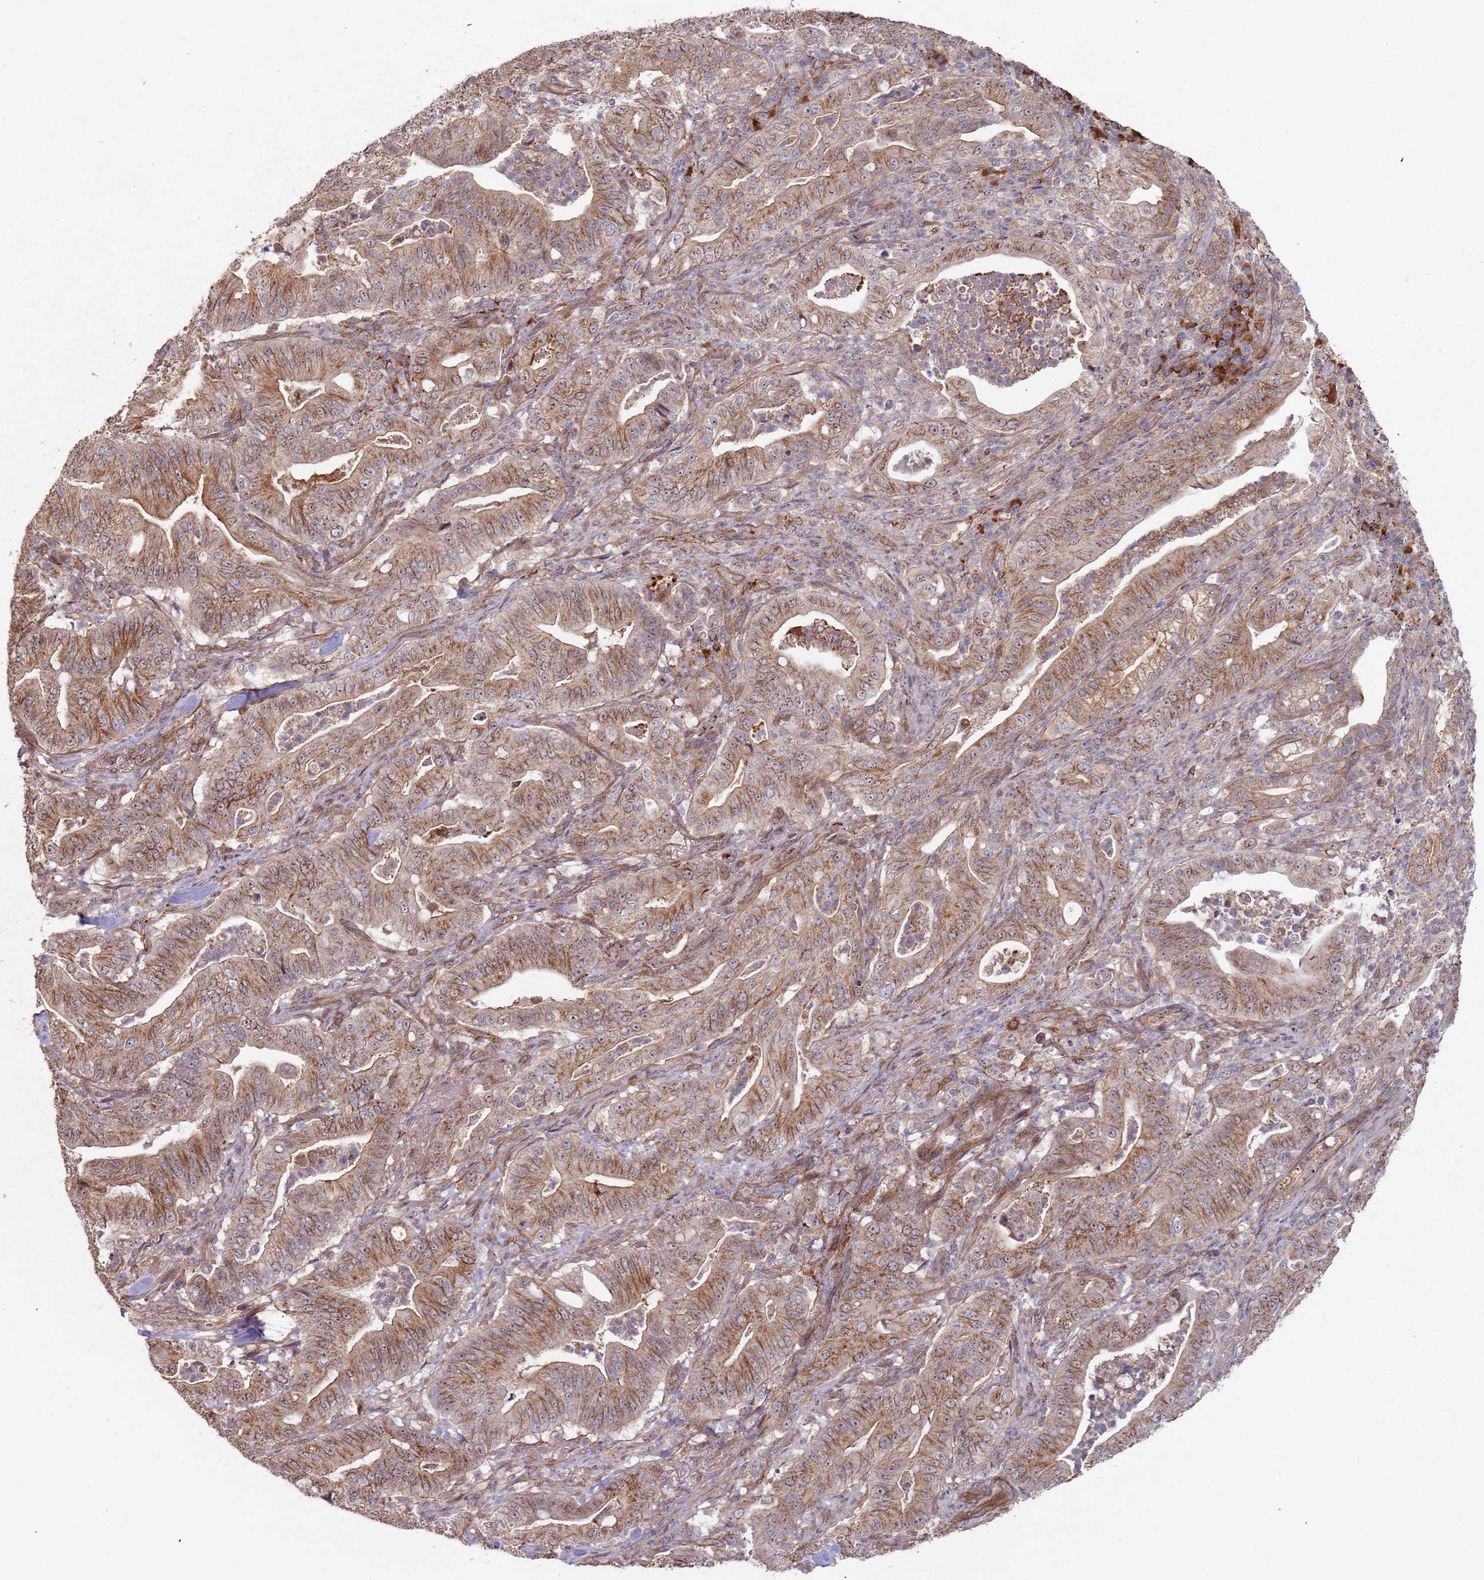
{"staining": {"intensity": "moderate", "quantity": ">75%", "location": "cytoplasmic/membranous"}, "tissue": "pancreatic cancer", "cell_type": "Tumor cells", "image_type": "cancer", "snomed": [{"axis": "morphology", "description": "Adenocarcinoma, NOS"}, {"axis": "topography", "description": "Pancreas"}], "caption": "A photomicrograph showing moderate cytoplasmic/membranous expression in approximately >75% of tumor cells in pancreatic cancer, as visualized by brown immunohistochemical staining.", "gene": "KANSL1L", "patient": {"sex": "male", "age": 71}}